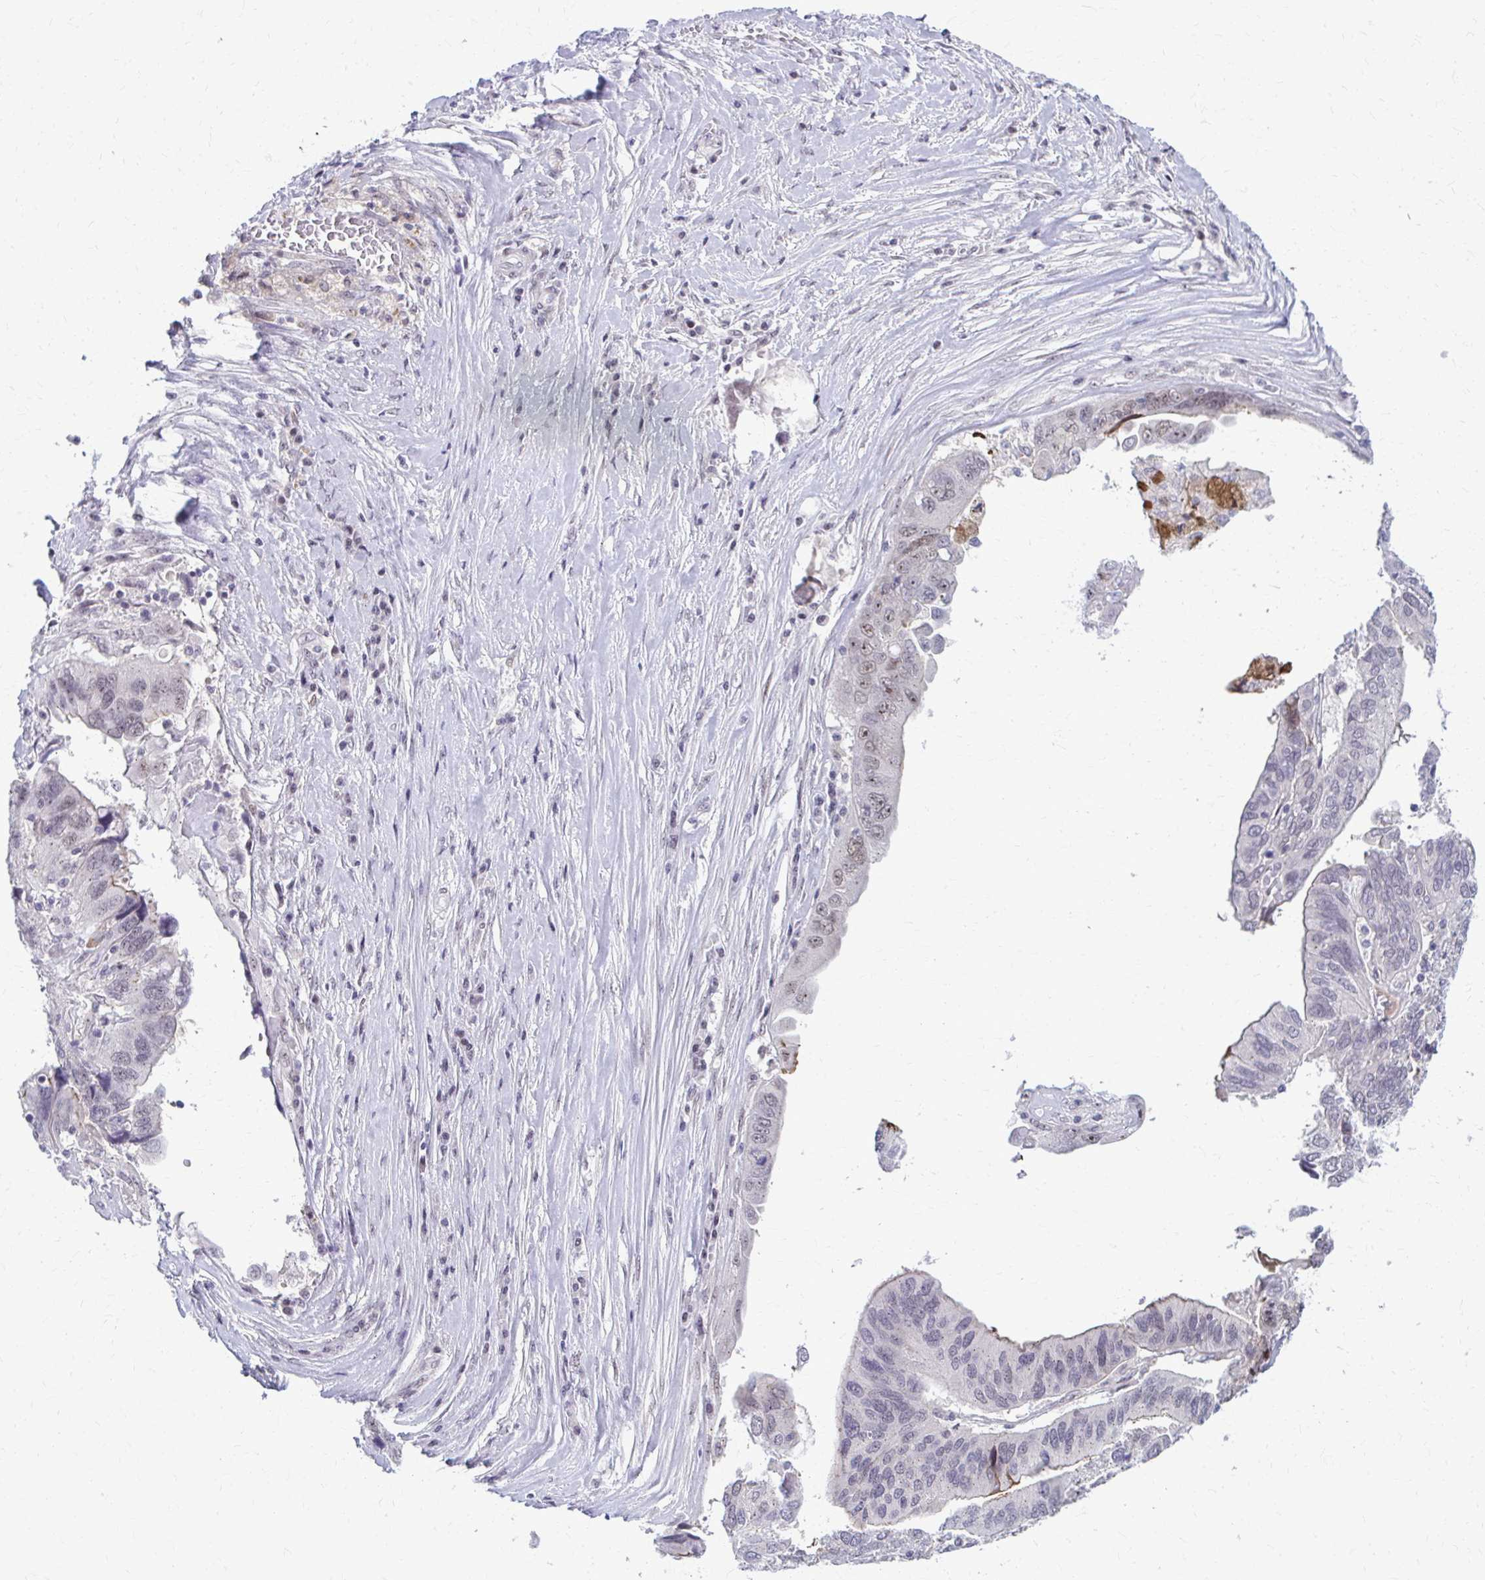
{"staining": {"intensity": "weak", "quantity": "<25%", "location": "nuclear"}, "tissue": "ovarian cancer", "cell_type": "Tumor cells", "image_type": "cancer", "snomed": [{"axis": "morphology", "description": "Cystadenocarcinoma, serous, NOS"}, {"axis": "topography", "description": "Ovary"}], "caption": "Ovarian serous cystadenocarcinoma stained for a protein using immunohistochemistry demonstrates no staining tumor cells.", "gene": "MAF1", "patient": {"sex": "female", "age": 79}}